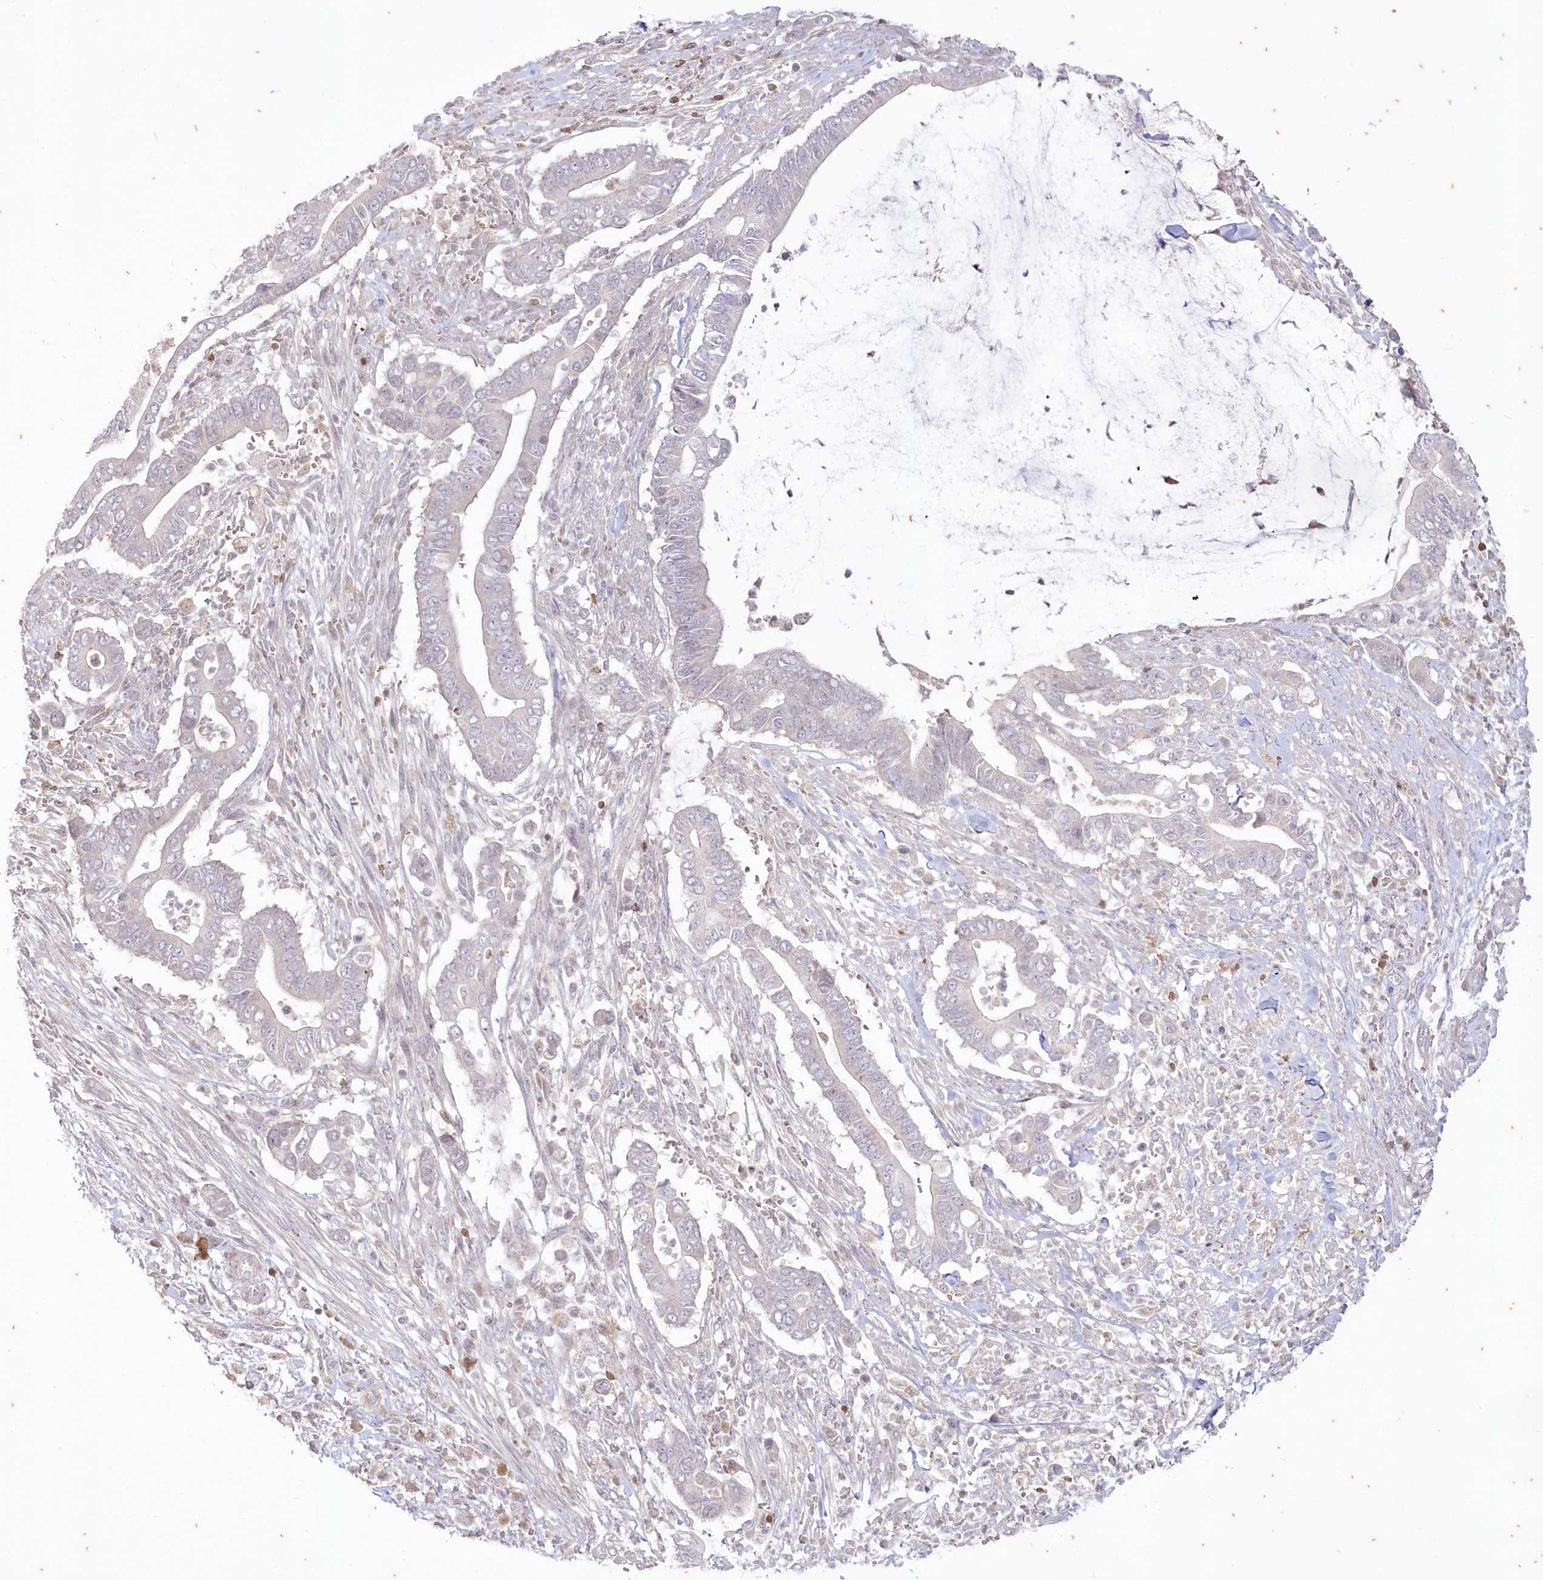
{"staining": {"intensity": "negative", "quantity": "none", "location": "none"}, "tissue": "pancreatic cancer", "cell_type": "Tumor cells", "image_type": "cancer", "snomed": [{"axis": "morphology", "description": "Adenocarcinoma, NOS"}, {"axis": "topography", "description": "Pancreas"}], "caption": "Immunohistochemistry of pancreatic cancer reveals no staining in tumor cells. (DAB (3,3'-diaminobenzidine) immunohistochemistry with hematoxylin counter stain).", "gene": "MTMR3", "patient": {"sex": "male", "age": 68}}